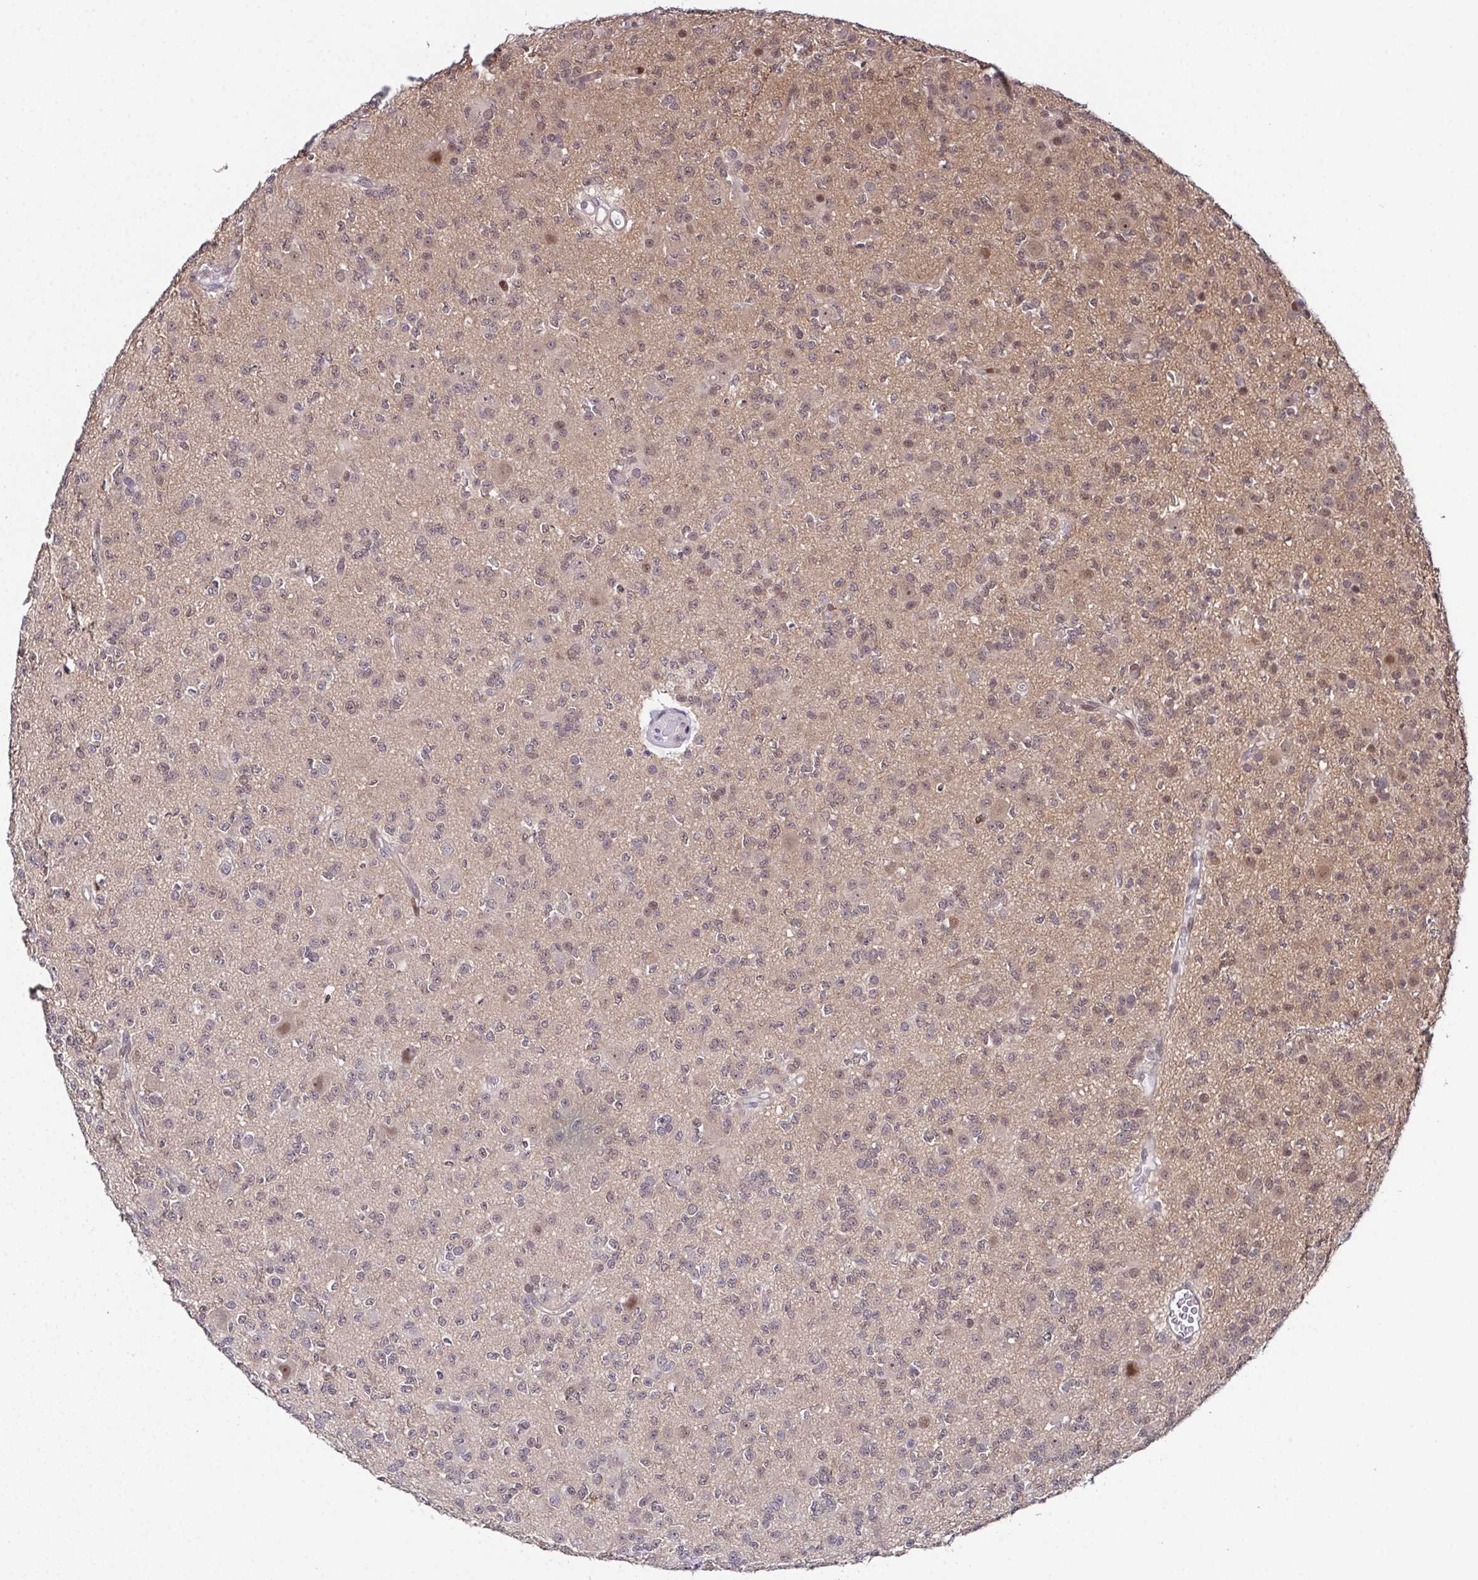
{"staining": {"intensity": "weak", "quantity": "25%-75%", "location": "nuclear"}, "tissue": "glioma", "cell_type": "Tumor cells", "image_type": "cancer", "snomed": [{"axis": "morphology", "description": "Glioma, malignant, High grade"}, {"axis": "topography", "description": "Brain"}], "caption": "Immunohistochemistry (IHC) staining of glioma, which shows low levels of weak nuclear expression in approximately 25%-75% of tumor cells indicating weak nuclear protein positivity. The staining was performed using DAB (3,3'-diaminobenzidine) (brown) for protein detection and nuclei were counterstained in hematoxylin (blue).", "gene": "DNAJB1", "patient": {"sex": "male", "age": 36}}